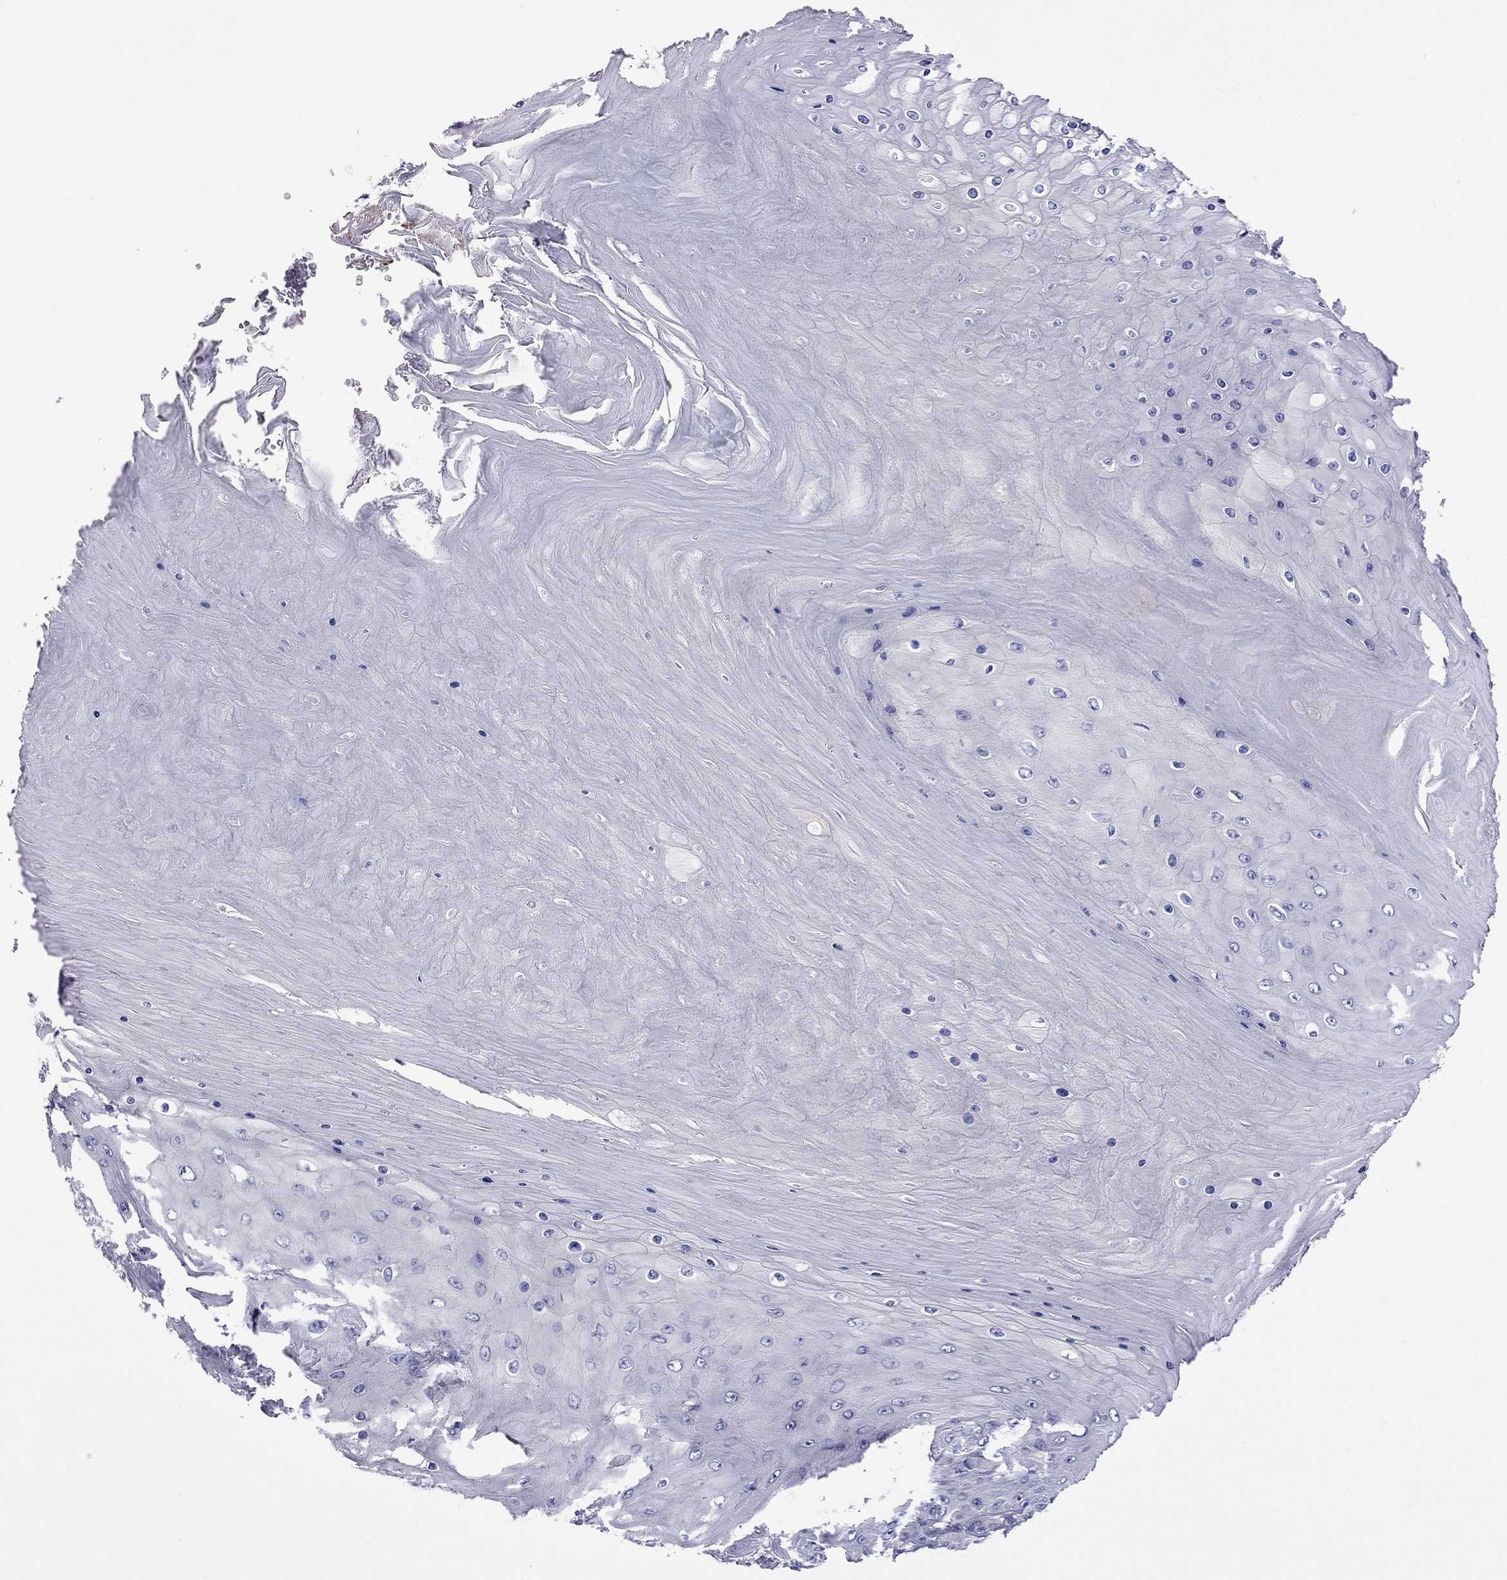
{"staining": {"intensity": "negative", "quantity": "none", "location": "none"}, "tissue": "skin cancer", "cell_type": "Tumor cells", "image_type": "cancer", "snomed": [{"axis": "morphology", "description": "Squamous cell carcinoma, NOS"}, {"axis": "topography", "description": "Skin"}], "caption": "Immunohistochemistry (IHC) histopathology image of neoplastic tissue: skin squamous cell carcinoma stained with DAB (3,3'-diaminobenzidine) shows no significant protein expression in tumor cells. (Stains: DAB (3,3'-diaminobenzidine) IHC with hematoxylin counter stain, Microscopy: brightfield microscopy at high magnification).", "gene": "STAR", "patient": {"sex": "male", "age": 62}}